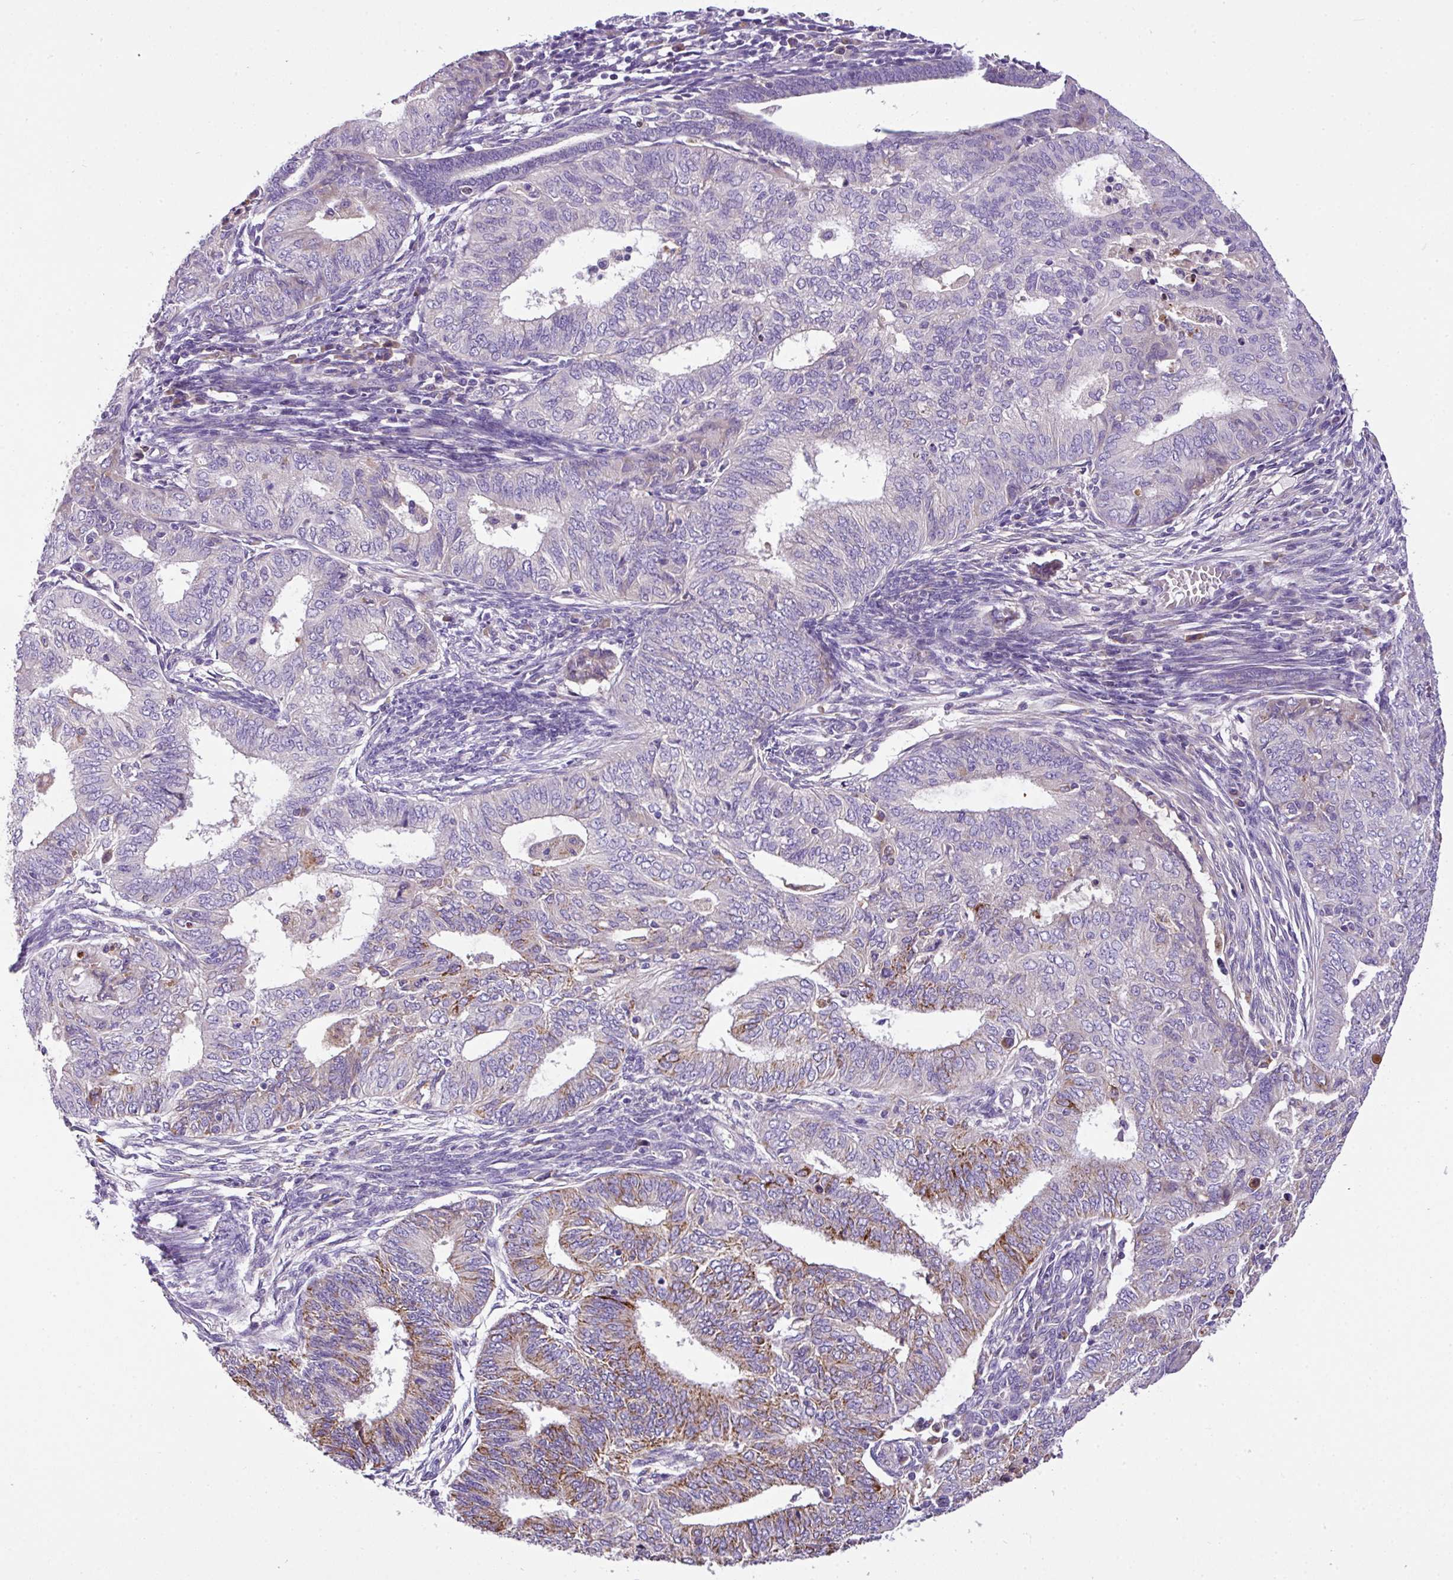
{"staining": {"intensity": "moderate", "quantity": "25%-75%", "location": "cytoplasmic/membranous"}, "tissue": "endometrial cancer", "cell_type": "Tumor cells", "image_type": "cancer", "snomed": [{"axis": "morphology", "description": "Adenocarcinoma, NOS"}, {"axis": "topography", "description": "Endometrium"}], "caption": "High-power microscopy captured an immunohistochemistry (IHC) photomicrograph of endometrial cancer, revealing moderate cytoplasmic/membranous staining in approximately 25%-75% of tumor cells.", "gene": "ANXA2R", "patient": {"sex": "female", "age": 62}}